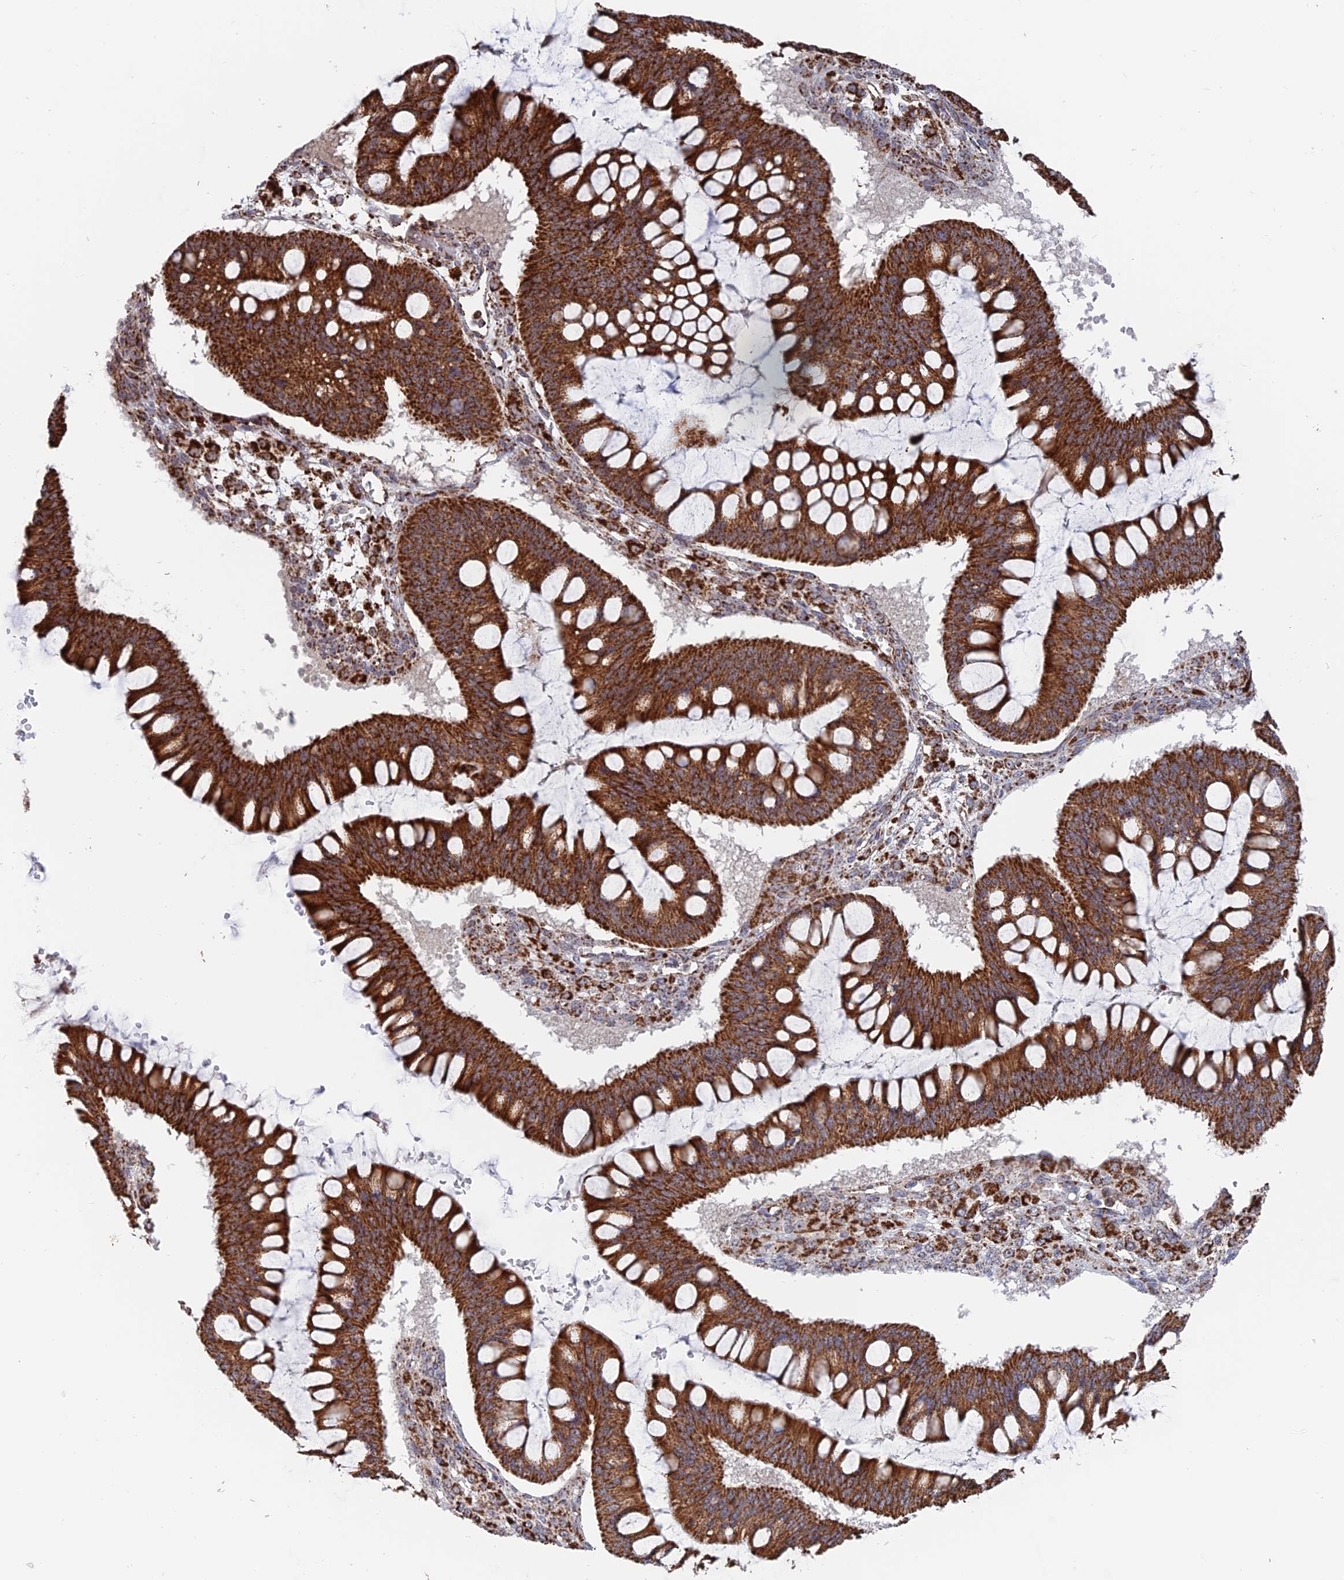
{"staining": {"intensity": "strong", "quantity": ">75%", "location": "cytoplasmic/membranous"}, "tissue": "ovarian cancer", "cell_type": "Tumor cells", "image_type": "cancer", "snomed": [{"axis": "morphology", "description": "Cystadenocarcinoma, mucinous, NOS"}, {"axis": "topography", "description": "Ovary"}], "caption": "Human ovarian cancer stained with a brown dye demonstrates strong cytoplasmic/membranous positive expression in approximately >75% of tumor cells.", "gene": "DTYMK", "patient": {"sex": "female", "age": 73}}